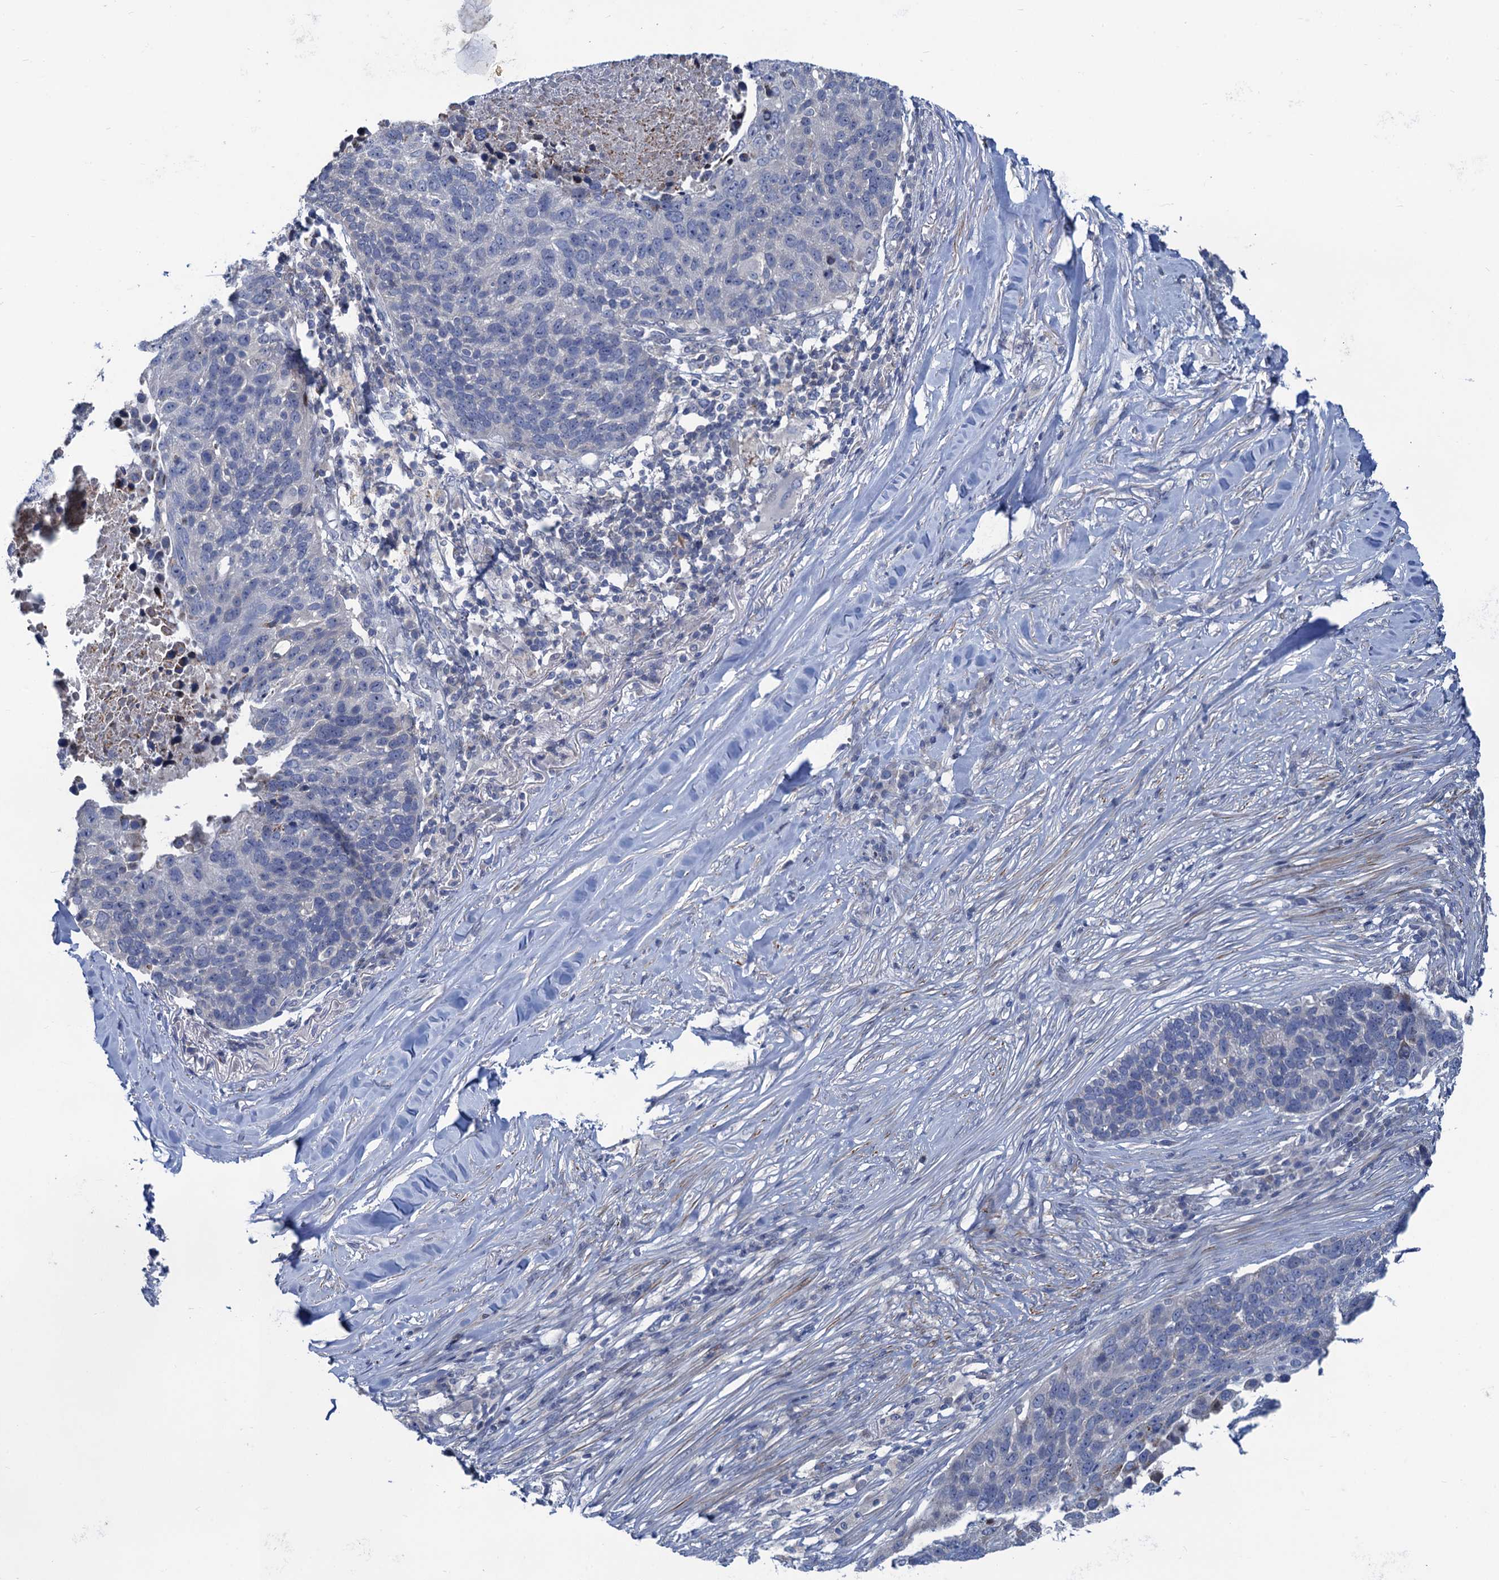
{"staining": {"intensity": "negative", "quantity": "none", "location": "none"}, "tissue": "lung cancer", "cell_type": "Tumor cells", "image_type": "cancer", "snomed": [{"axis": "morphology", "description": "Normal tissue, NOS"}, {"axis": "morphology", "description": "Squamous cell carcinoma, NOS"}, {"axis": "topography", "description": "Lymph node"}, {"axis": "topography", "description": "Lung"}], "caption": "This histopathology image is of squamous cell carcinoma (lung) stained with immunohistochemistry (IHC) to label a protein in brown with the nuclei are counter-stained blue. There is no staining in tumor cells.", "gene": "ESYT3", "patient": {"sex": "male", "age": 66}}